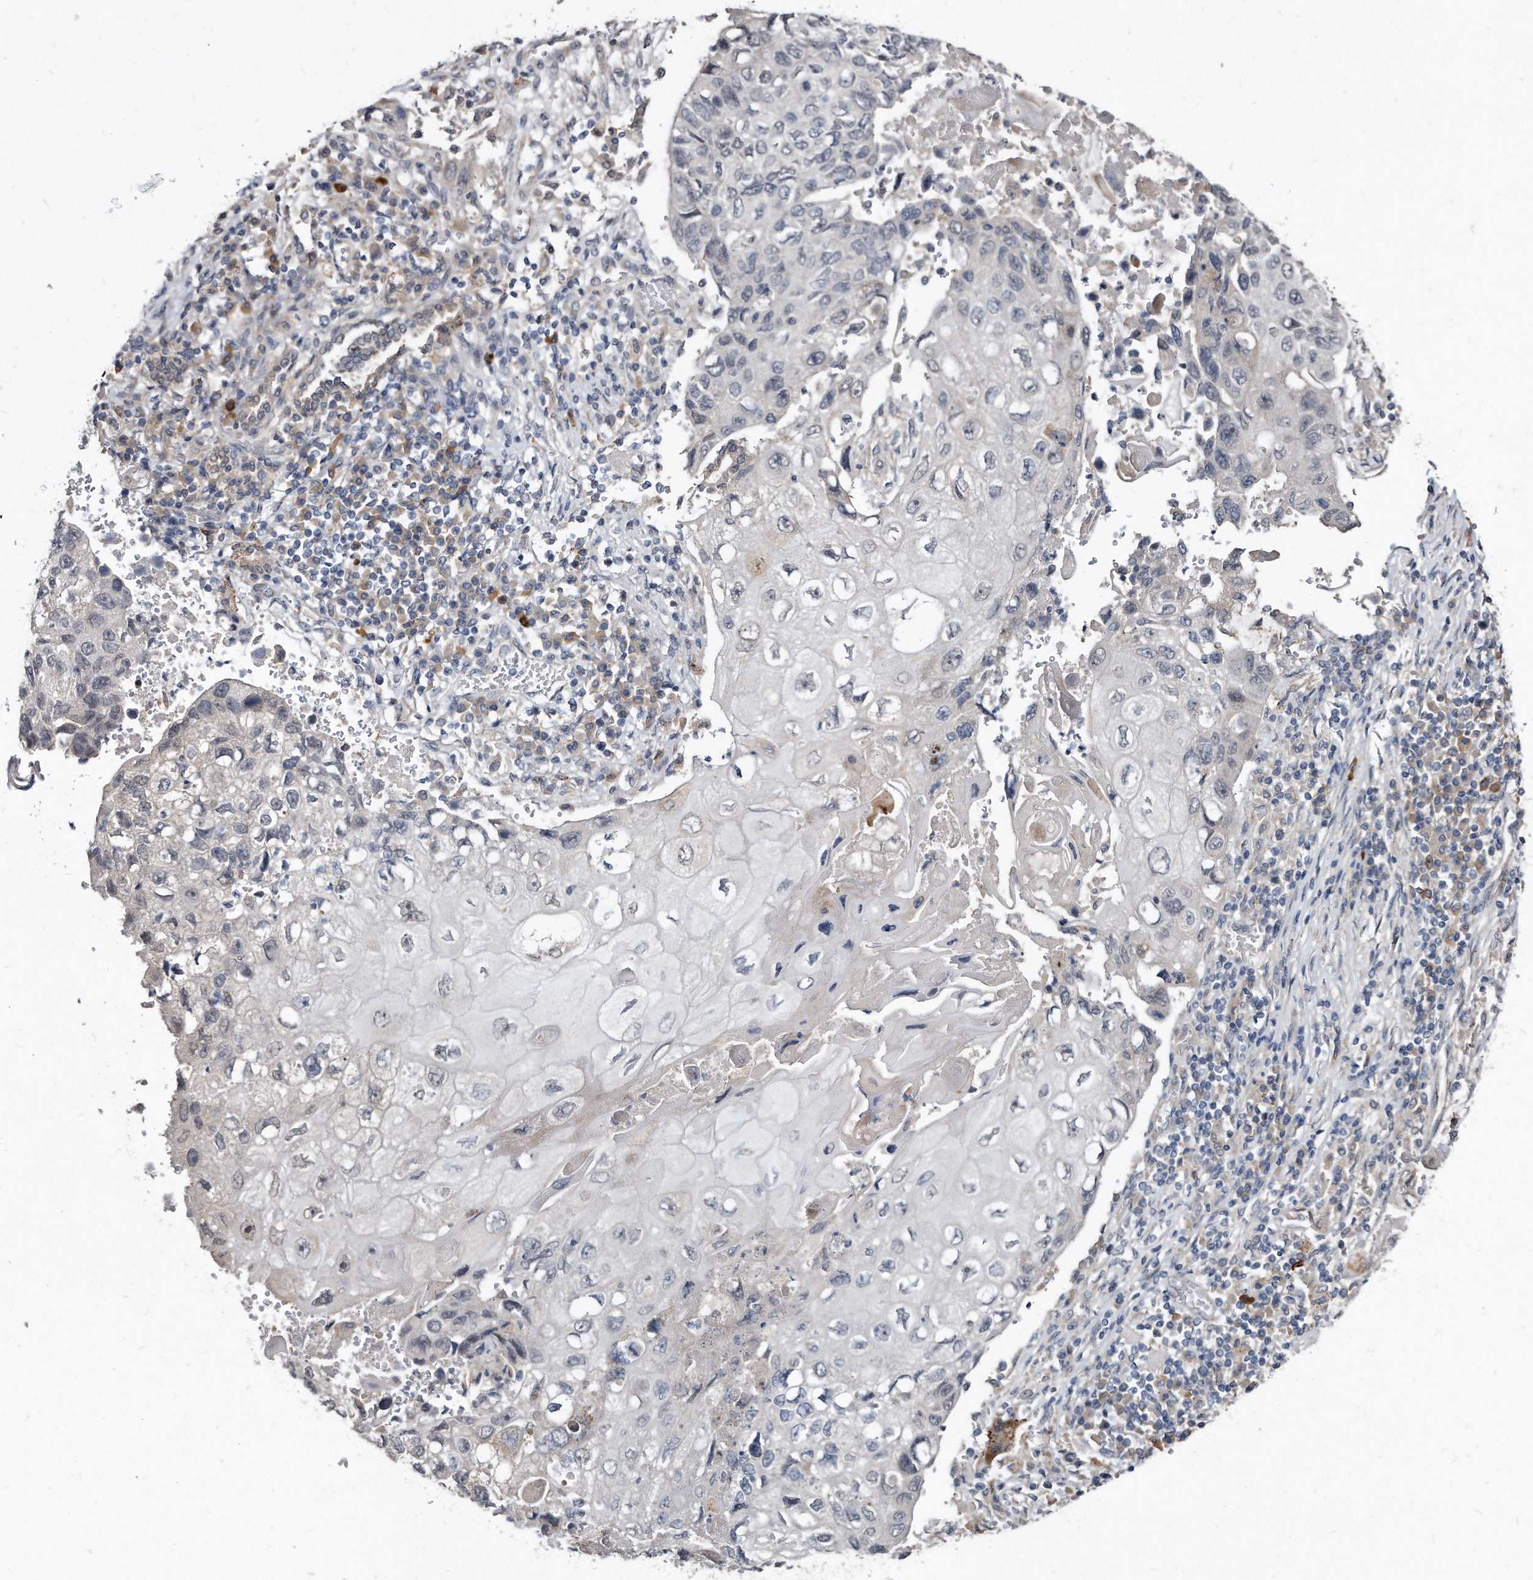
{"staining": {"intensity": "negative", "quantity": "none", "location": "none"}, "tissue": "lung cancer", "cell_type": "Tumor cells", "image_type": "cancer", "snomed": [{"axis": "morphology", "description": "Squamous cell carcinoma, NOS"}, {"axis": "topography", "description": "Lung"}], "caption": "Immunohistochemical staining of human squamous cell carcinoma (lung) reveals no significant expression in tumor cells.", "gene": "KLHDC3", "patient": {"sex": "male", "age": 61}}